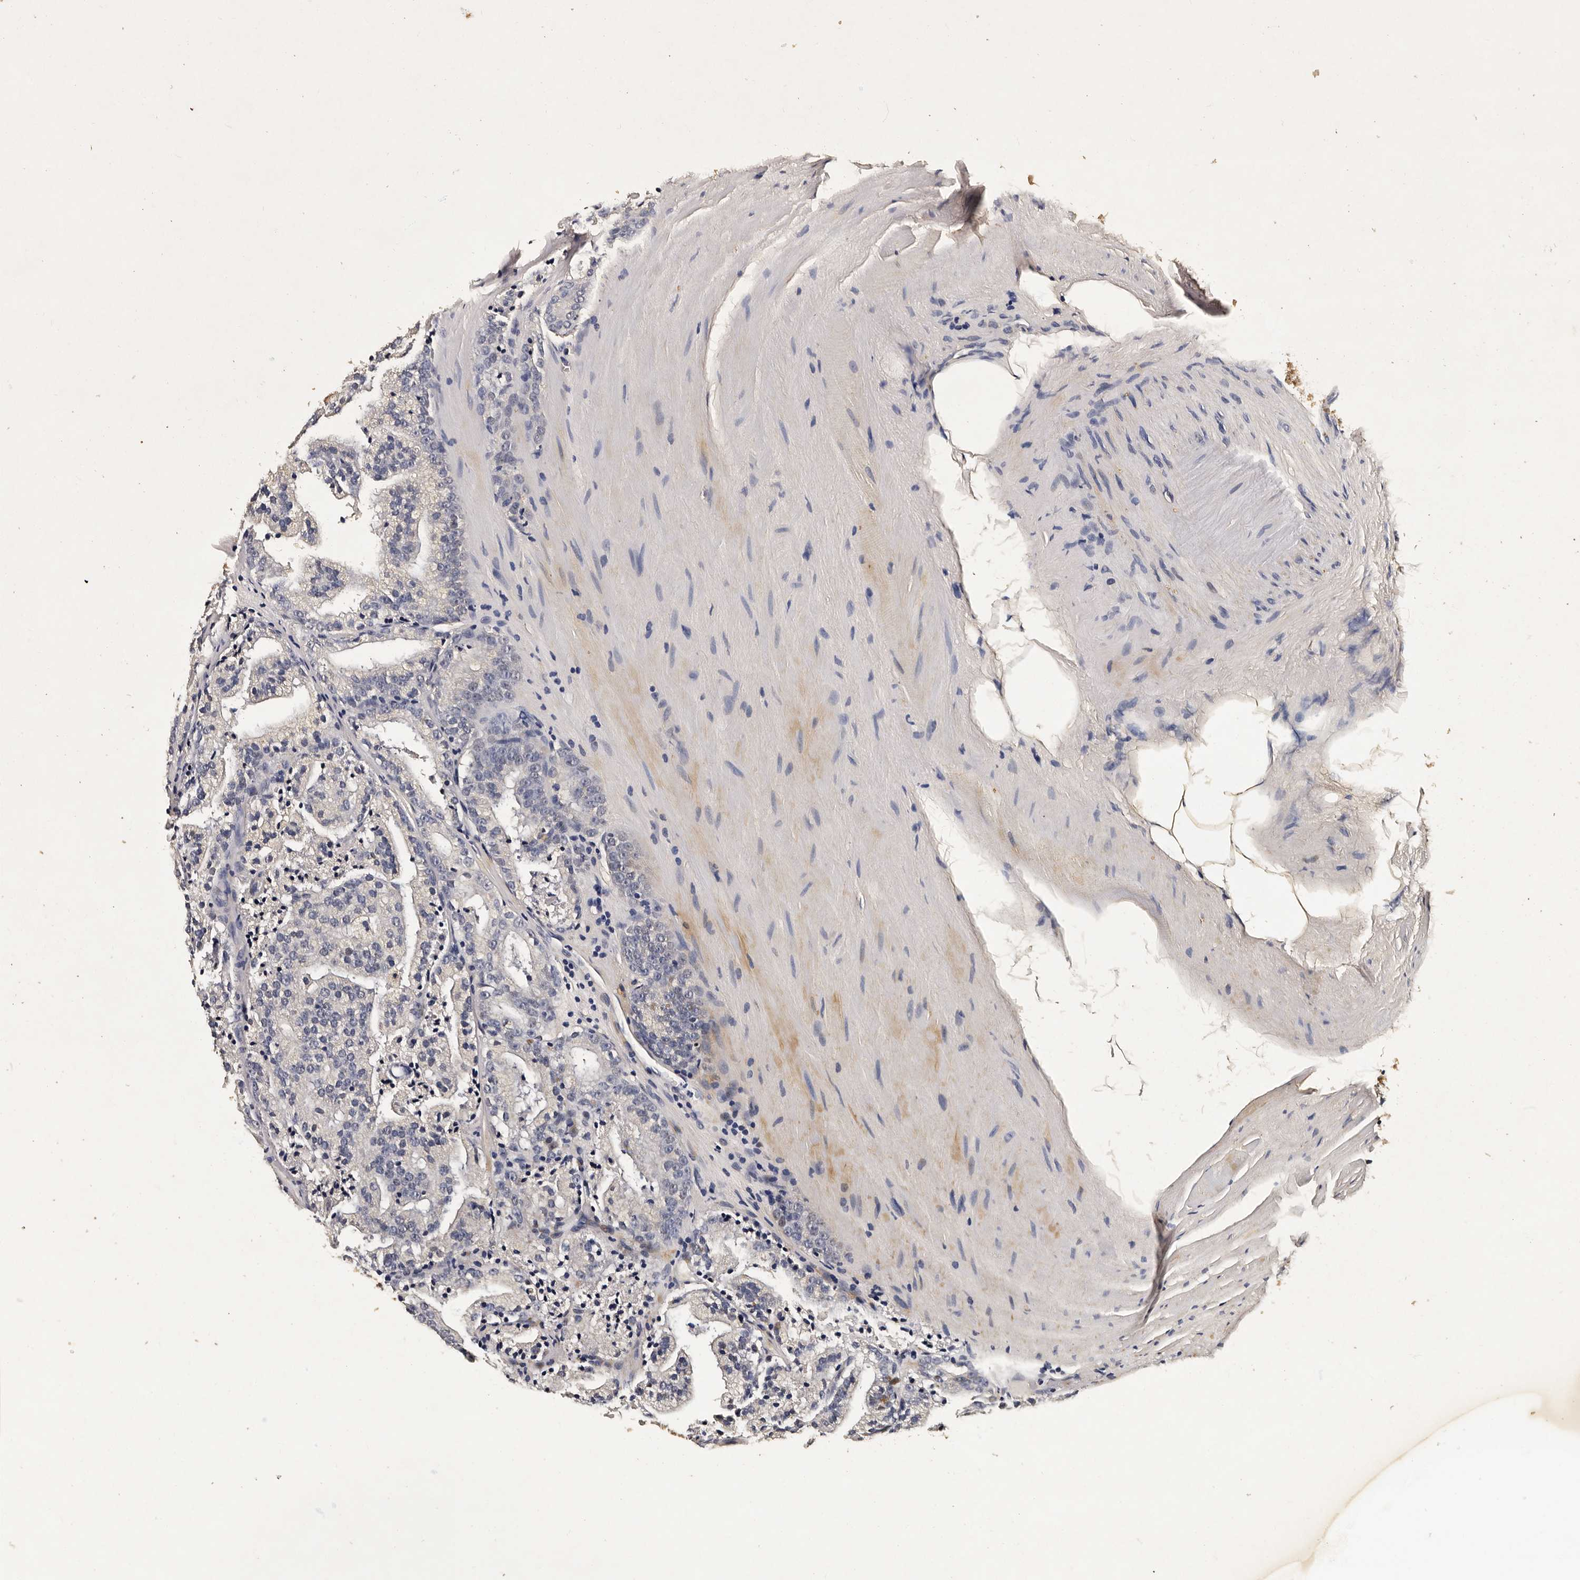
{"staining": {"intensity": "moderate", "quantity": "<25%", "location": "cytoplasmic/membranous"}, "tissue": "prostate cancer", "cell_type": "Tumor cells", "image_type": "cancer", "snomed": [{"axis": "morphology", "description": "Adenocarcinoma, High grade"}, {"axis": "topography", "description": "Prostate"}], "caption": "The image displays a brown stain indicating the presence of a protein in the cytoplasmic/membranous of tumor cells in prostate cancer (high-grade adenocarcinoma). The staining was performed using DAB (3,3'-diaminobenzidine) to visualize the protein expression in brown, while the nuclei were stained in blue with hematoxylin (Magnification: 20x).", "gene": "PARS2", "patient": {"sex": "male", "age": 57}}